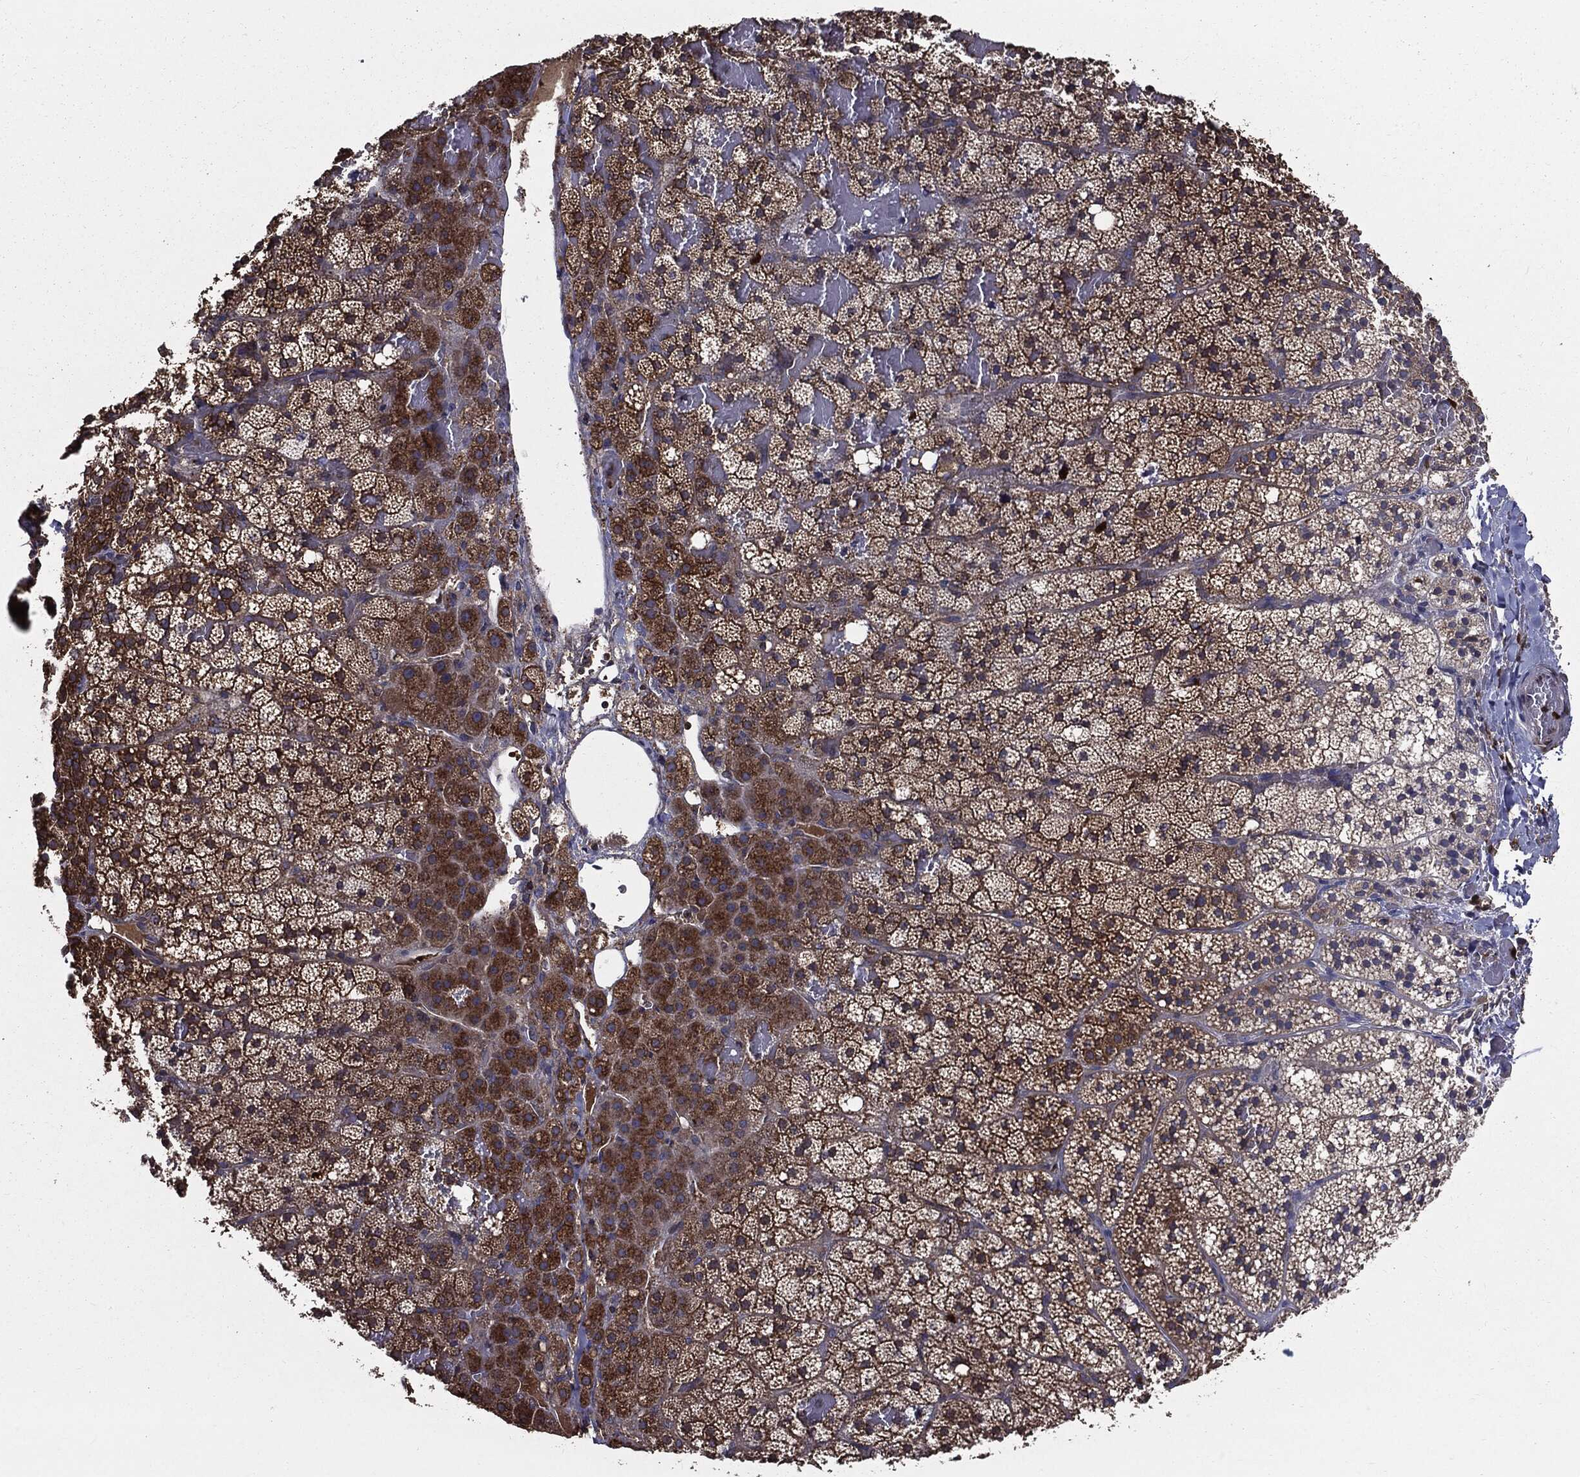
{"staining": {"intensity": "strong", "quantity": "25%-75%", "location": "cytoplasmic/membranous"}, "tissue": "adrenal gland", "cell_type": "Glandular cells", "image_type": "normal", "snomed": [{"axis": "morphology", "description": "Normal tissue, NOS"}, {"axis": "topography", "description": "Adrenal gland"}], "caption": "This micrograph displays immunohistochemistry staining of normal human adrenal gland, with high strong cytoplasmic/membranous positivity in about 25%-75% of glandular cells.", "gene": "PDCD6IP", "patient": {"sex": "male", "age": 53}}